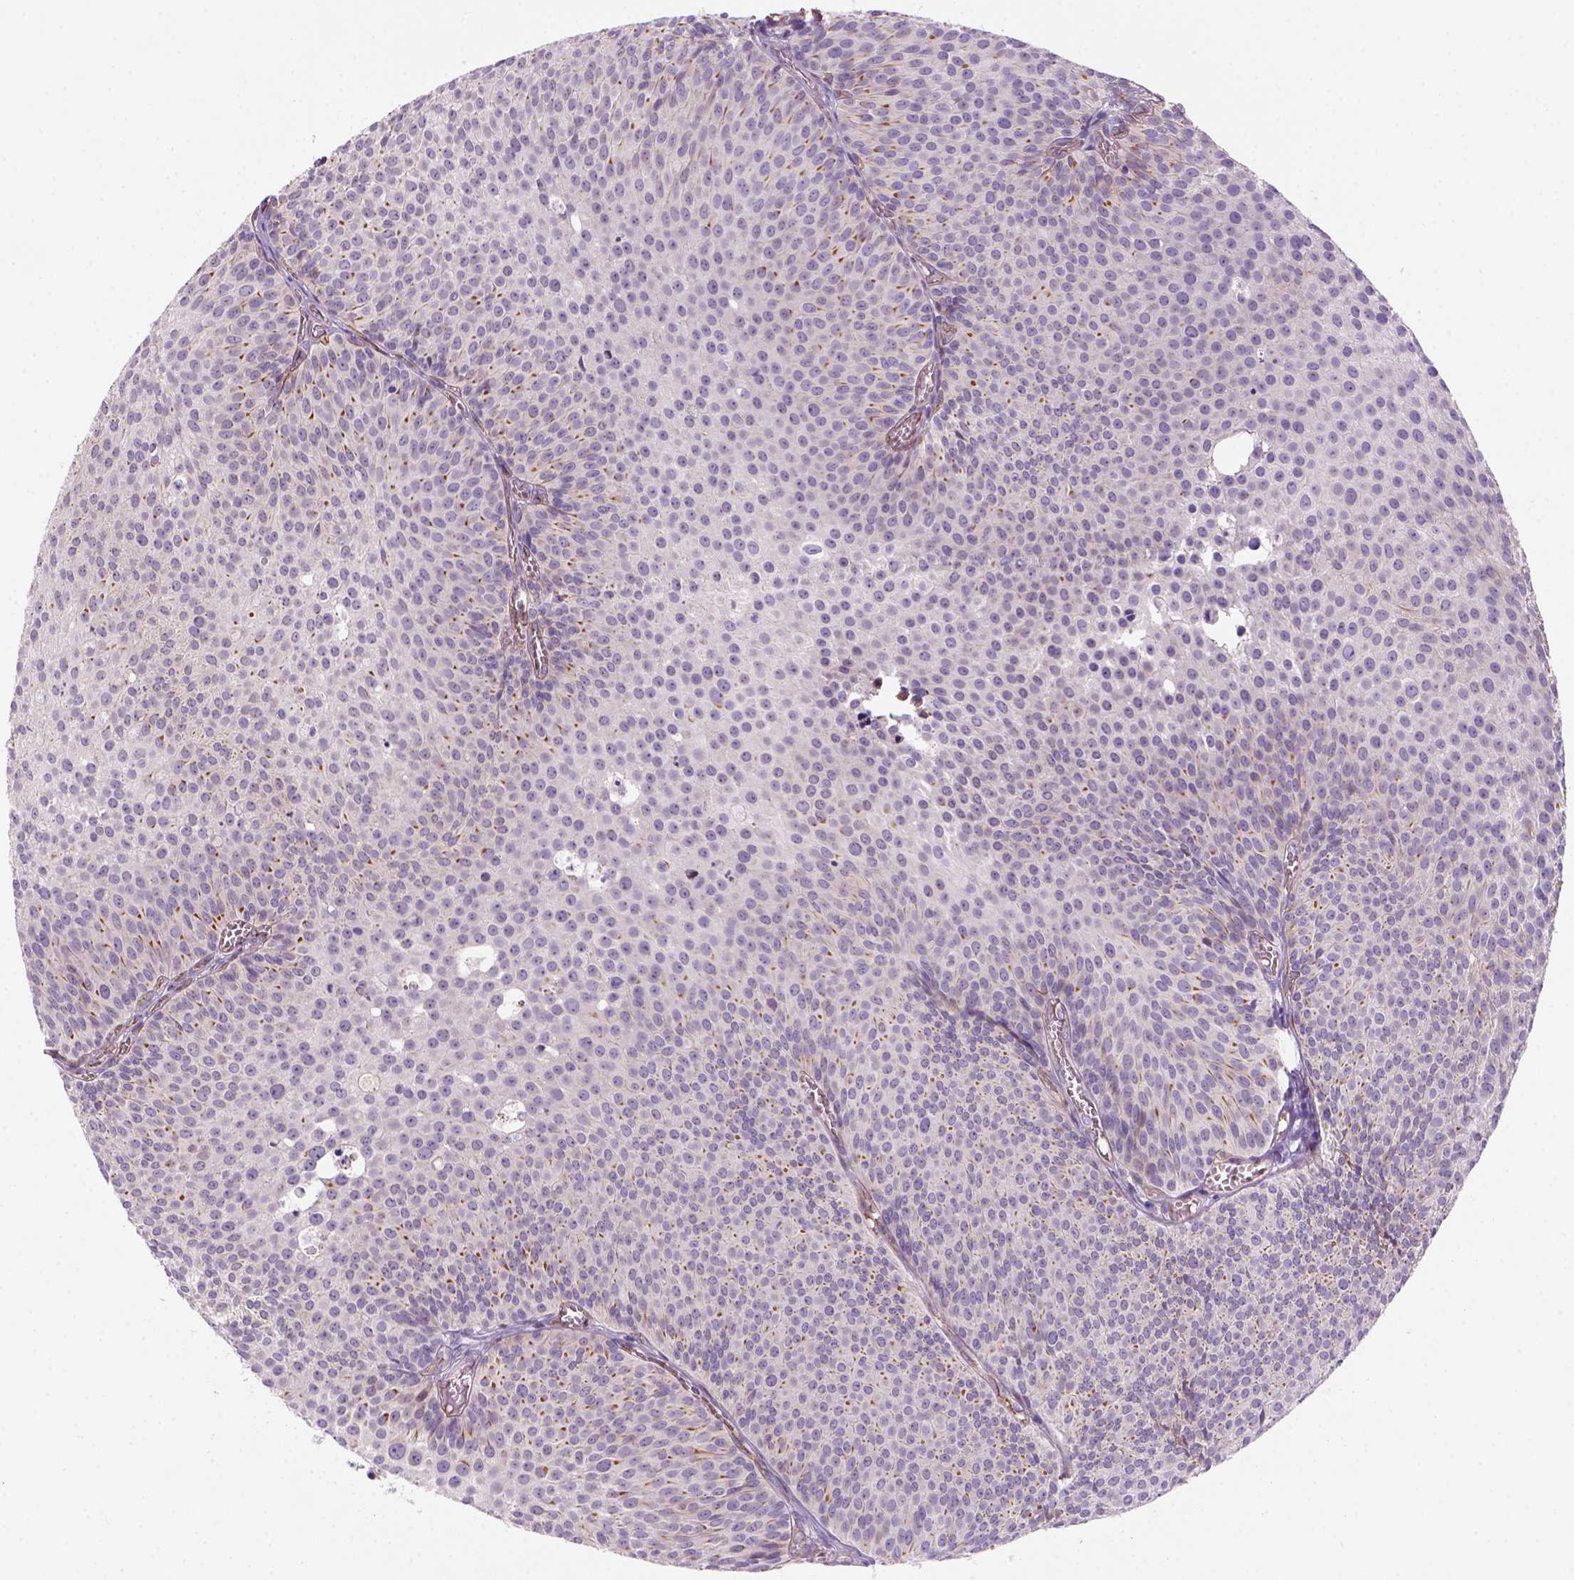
{"staining": {"intensity": "moderate", "quantity": "<25%", "location": "cytoplasmic/membranous"}, "tissue": "urothelial cancer", "cell_type": "Tumor cells", "image_type": "cancer", "snomed": [{"axis": "morphology", "description": "Urothelial carcinoma, Low grade"}, {"axis": "topography", "description": "Urinary bladder"}], "caption": "Protein expression analysis of urothelial cancer reveals moderate cytoplasmic/membranous positivity in about <25% of tumor cells.", "gene": "VSTM5", "patient": {"sex": "male", "age": 63}}